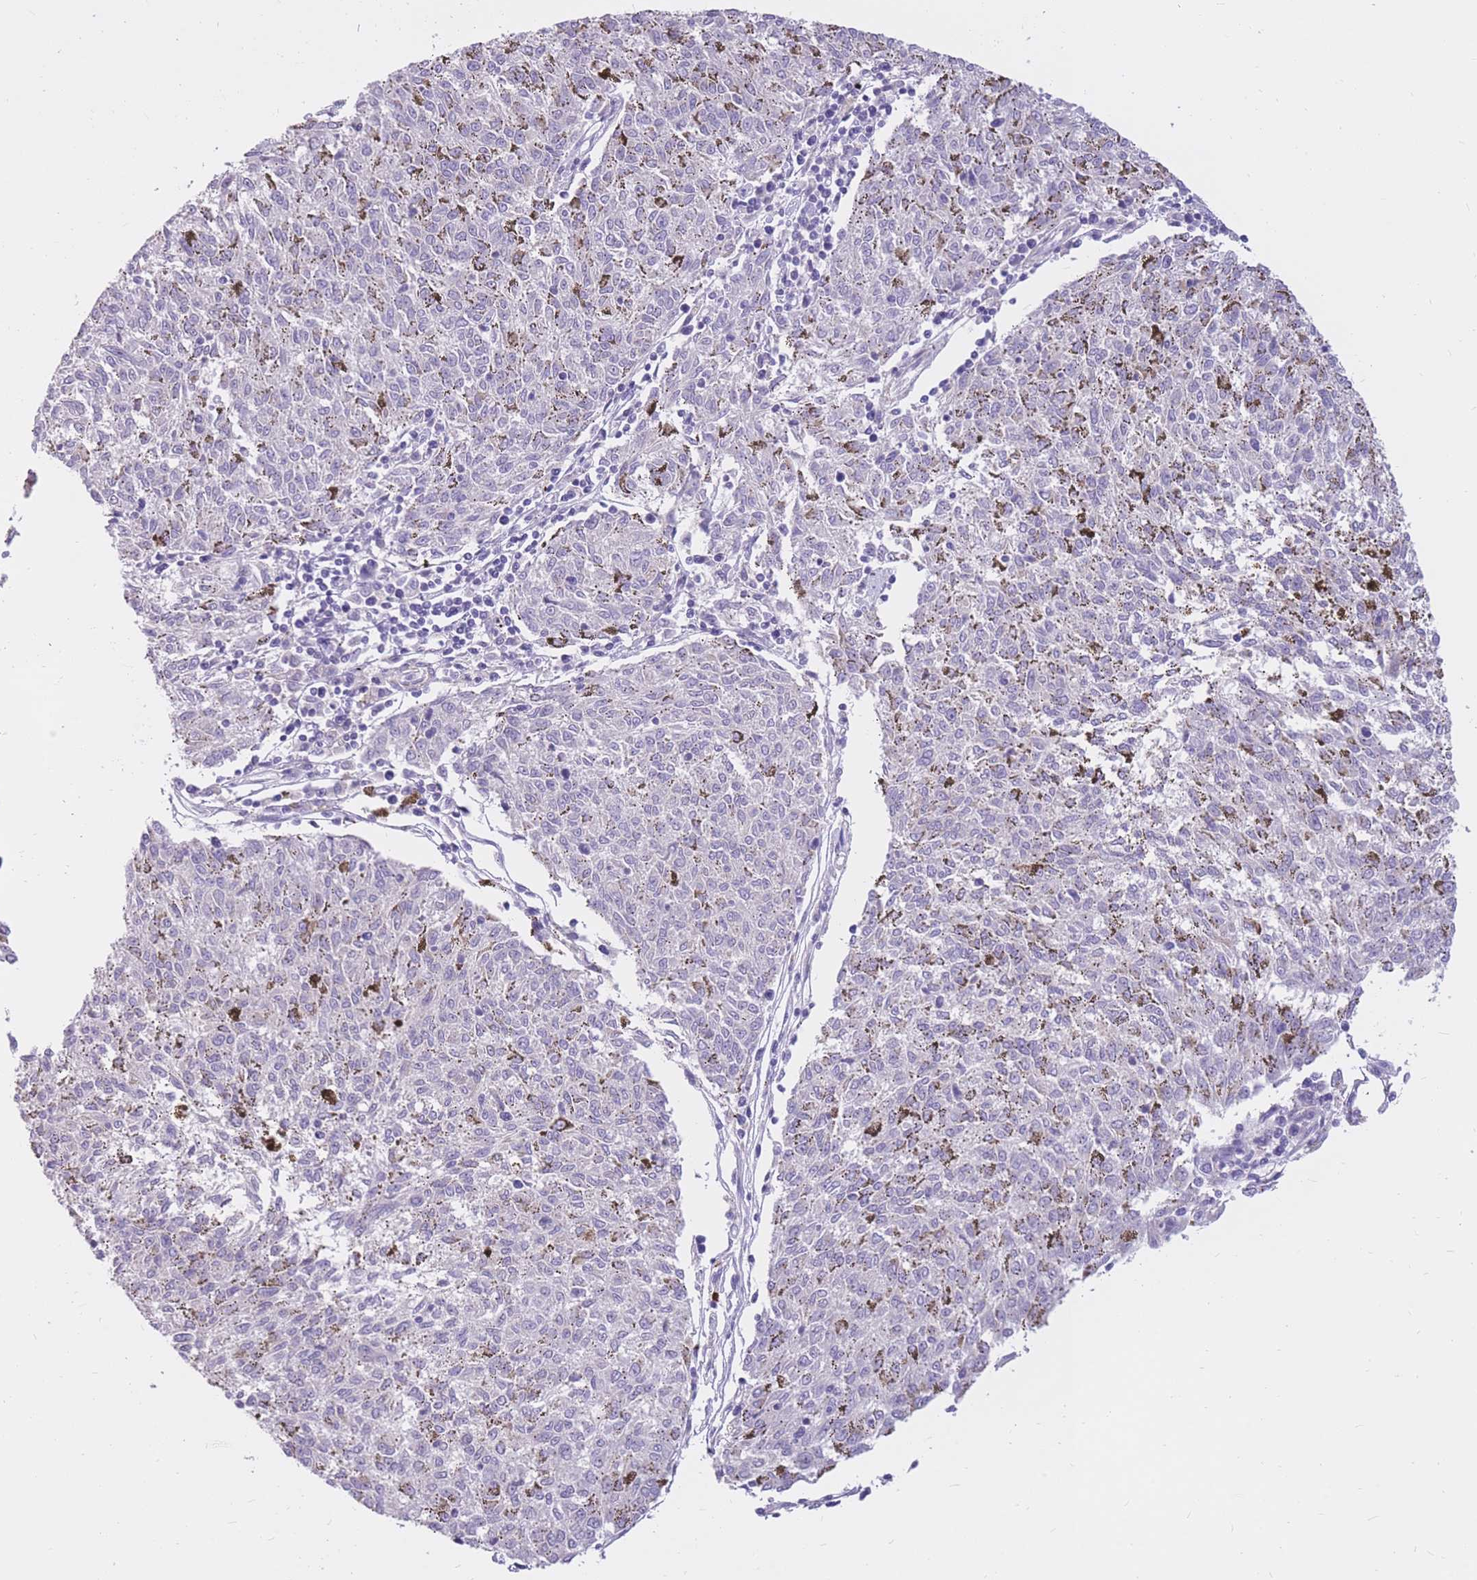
{"staining": {"intensity": "negative", "quantity": "none", "location": "none"}, "tissue": "melanoma", "cell_type": "Tumor cells", "image_type": "cancer", "snomed": [{"axis": "morphology", "description": "Malignant melanoma, NOS"}, {"axis": "topography", "description": "Skin"}], "caption": "There is no significant staining in tumor cells of malignant melanoma.", "gene": "RNF170", "patient": {"sex": "female", "age": 72}}